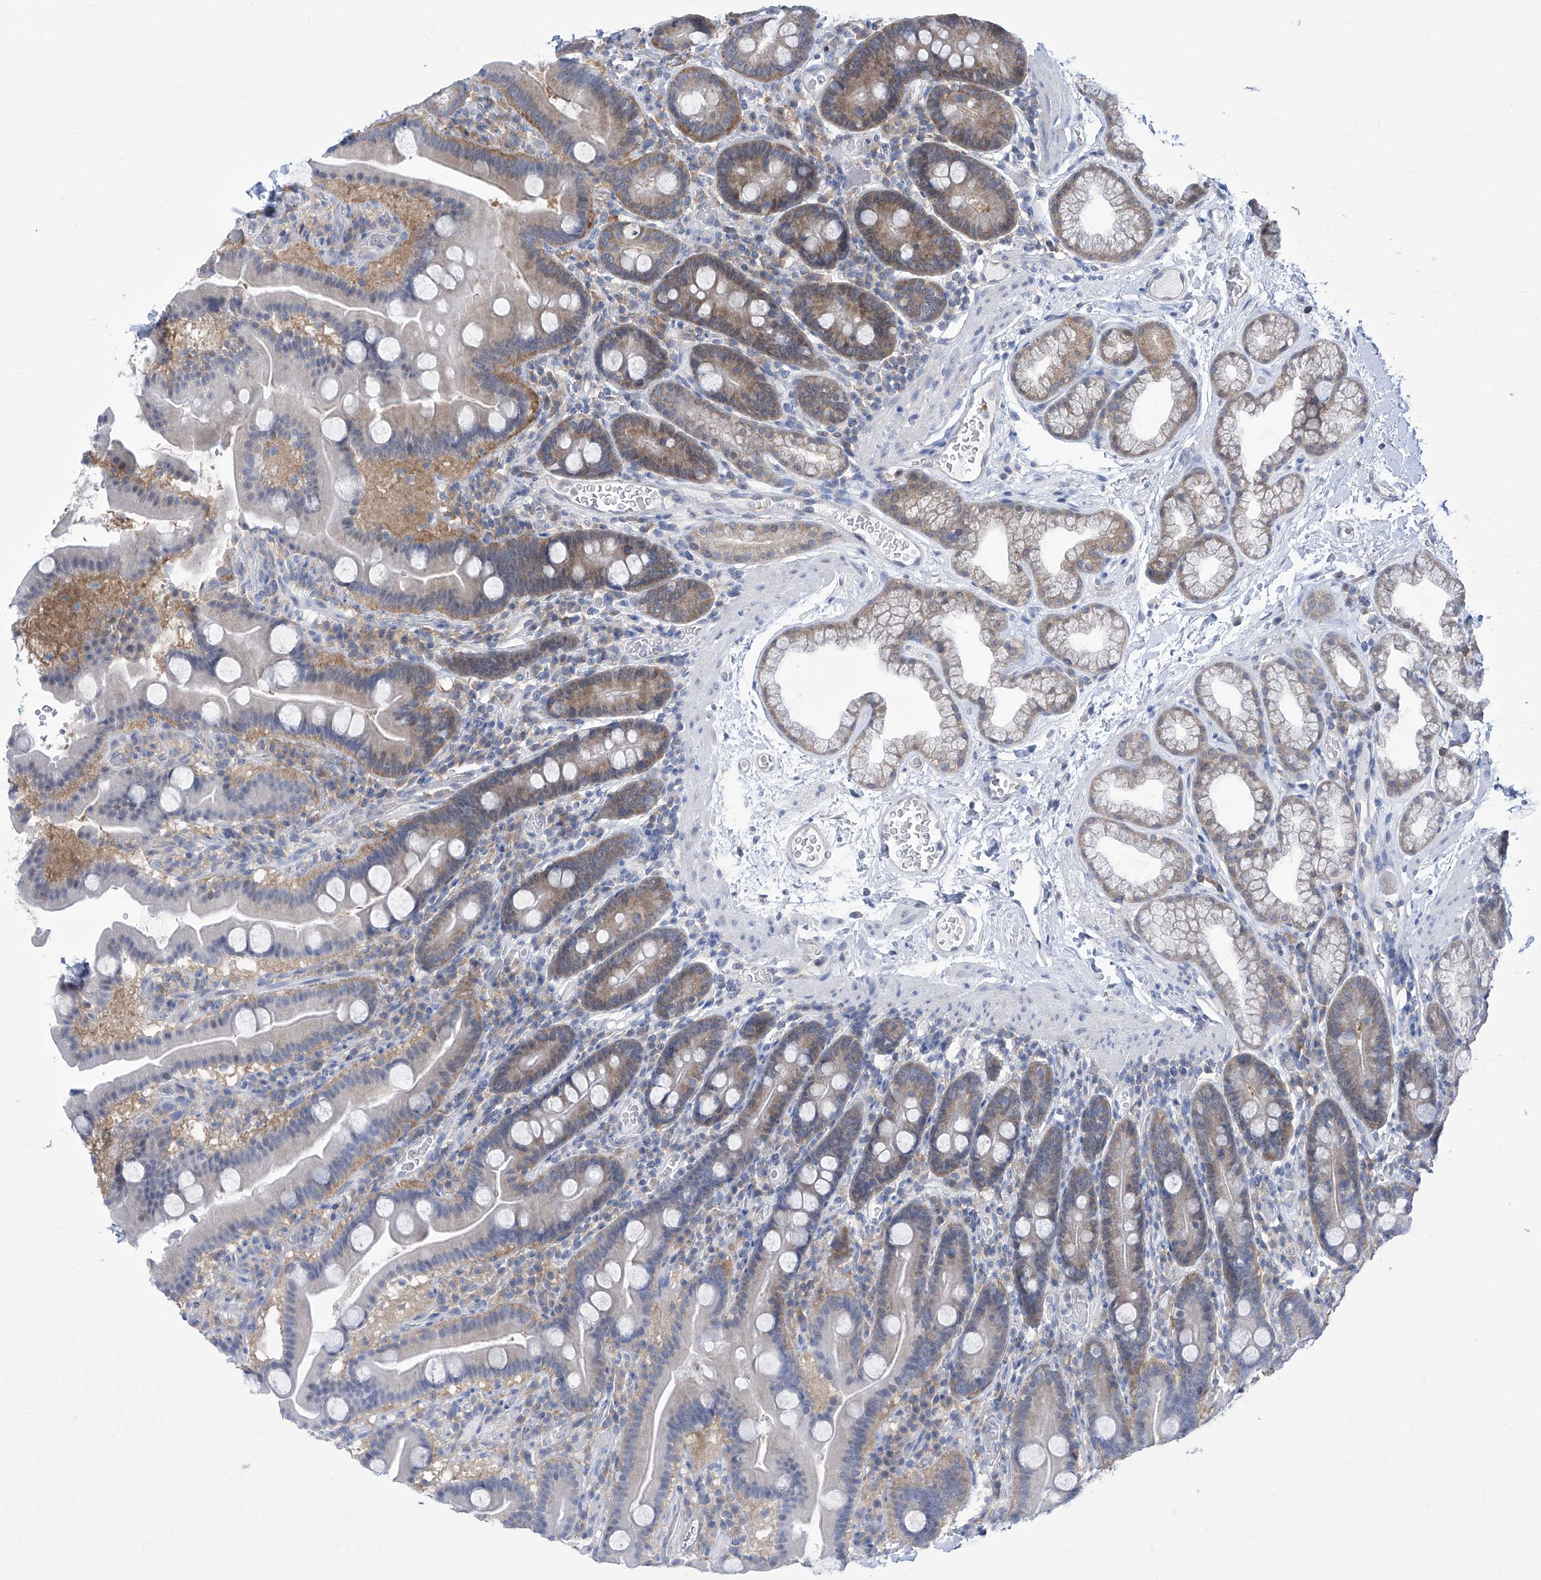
{"staining": {"intensity": "moderate", "quantity": "25%-75%", "location": "cytoplasmic/membranous"}, "tissue": "duodenum", "cell_type": "Glandular cells", "image_type": "normal", "snomed": [{"axis": "morphology", "description": "Normal tissue, NOS"}, {"axis": "topography", "description": "Duodenum"}], "caption": "An IHC photomicrograph of normal tissue is shown. Protein staining in brown highlights moderate cytoplasmic/membranous positivity in duodenum within glandular cells. The staining is performed using DAB brown chromogen to label protein expression. The nuclei are counter-stained blue using hematoxylin.", "gene": "EIF3M", "patient": {"sex": "male", "age": 55}}